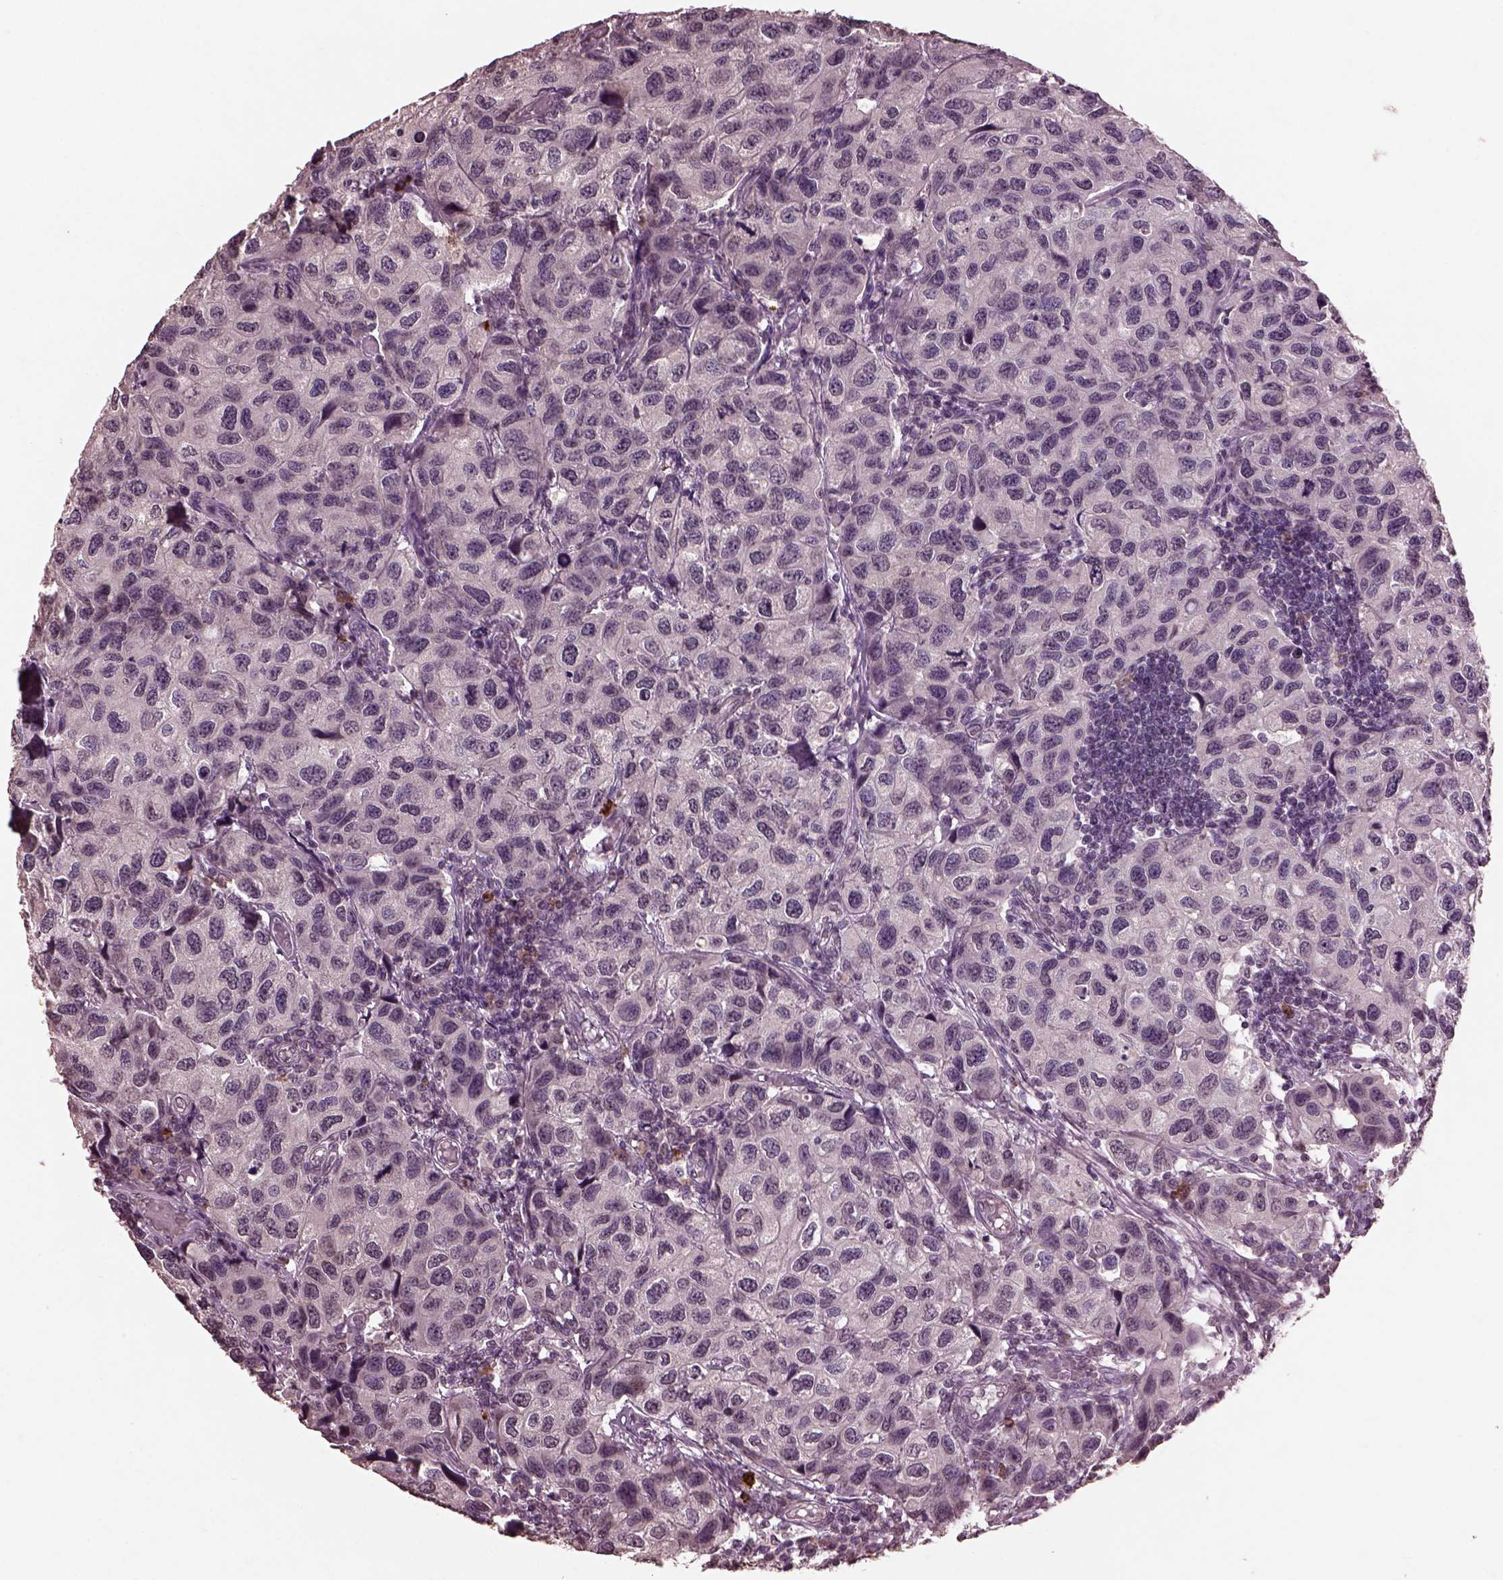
{"staining": {"intensity": "negative", "quantity": "none", "location": "none"}, "tissue": "urothelial cancer", "cell_type": "Tumor cells", "image_type": "cancer", "snomed": [{"axis": "morphology", "description": "Urothelial carcinoma, High grade"}, {"axis": "topography", "description": "Urinary bladder"}], "caption": "DAB immunohistochemical staining of urothelial cancer shows no significant expression in tumor cells. (Brightfield microscopy of DAB (3,3'-diaminobenzidine) immunohistochemistry at high magnification).", "gene": "IL18RAP", "patient": {"sex": "male", "age": 79}}